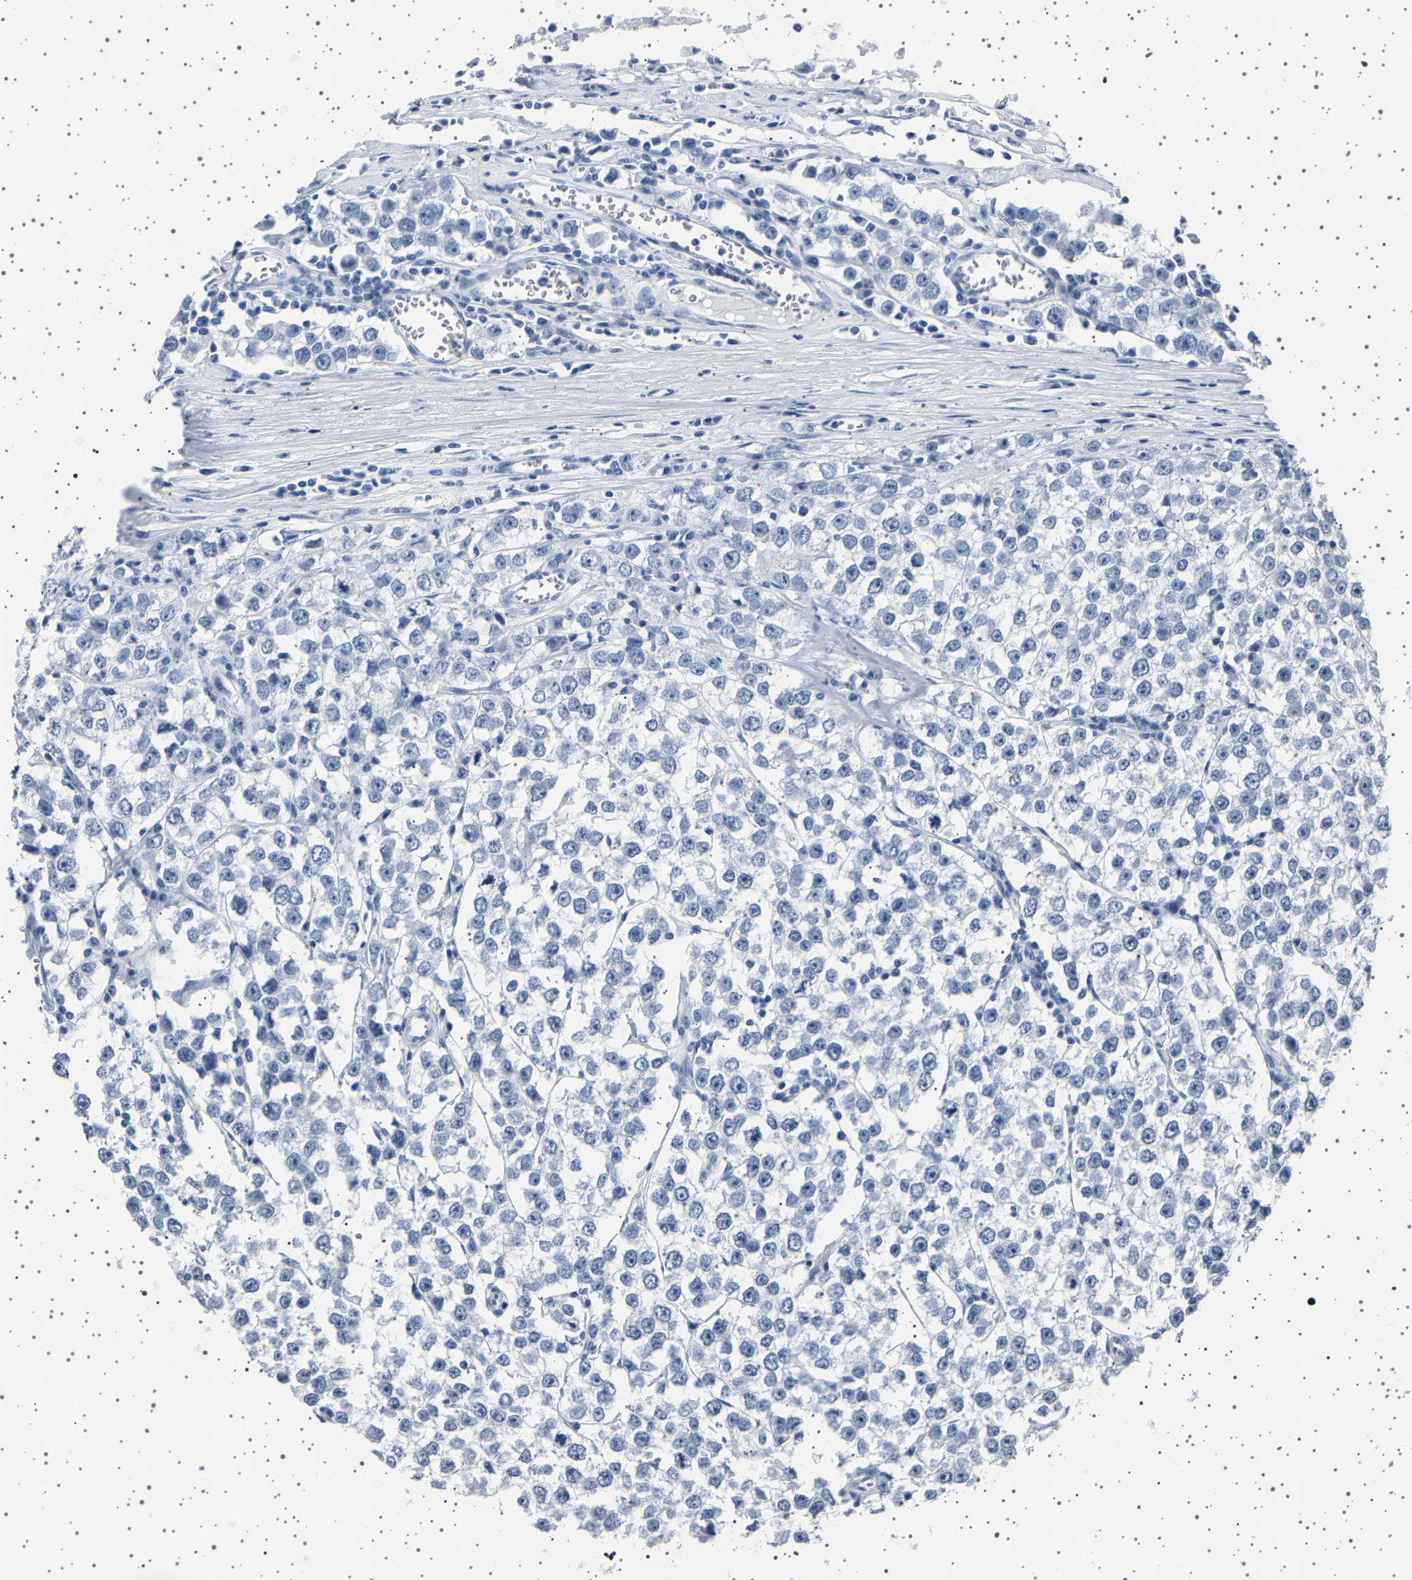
{"staining": {"intensity": "negative", "quantity": "none", "location": "none"}, "tissue": "testis cancer", "cell_type": "Tumor cells", "image_type": "cancer", "snomed": [{"axis": "morphology", "description": "Seminoma, NOS"}, {"axis": "morphology", "description": "Carcinoma, Embryonal, NOS"}, {"axis": "topography", "description": "Testis"}], "caption": "There is no significant staining in tumor cells of testis cancer (embryonal carcinoma).", "gene": "TFF3", "patient": {"sex": "male", "age": 52}}